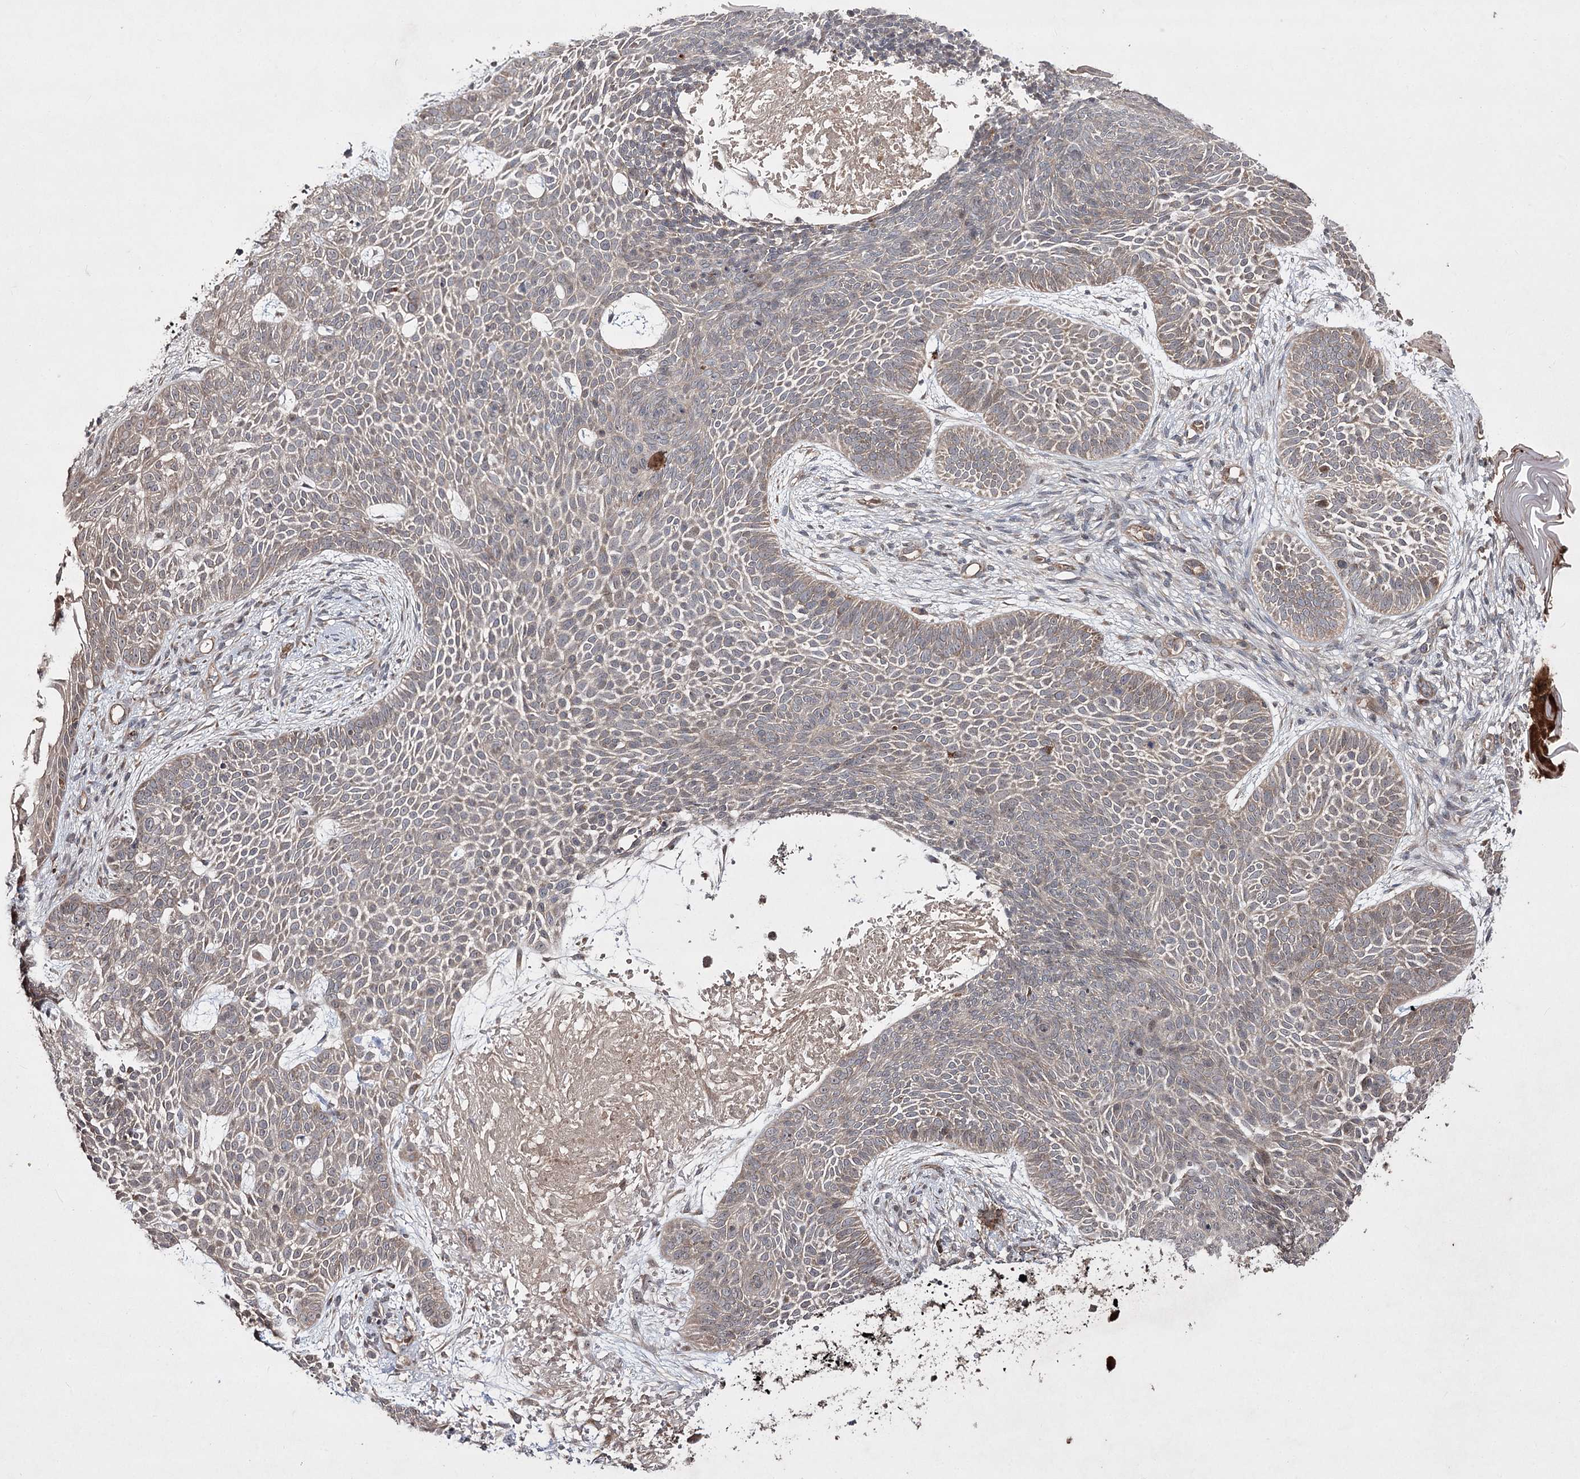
{"staining": {"intensity": "weak", "quantity": ">75%", "location": "cytoplasmic/membranous"}, "tissue": "skin cancer", "cell_type": "Tumor cells", "image_type": "cancer", "snomed": [{"axis": "morphology", "description": "Basal cell carcinoma"}, {"axis": "topography", "description": "Skin"}], "caption": "Immunohistochemical staining of skin basal cell carcinoma reveals low levels of weak cytoplasmic/membranous protein positivity in approximately >75% of tumor cells.", "gene": "FANCL", "patient": {"sex": "male", "age": 85}}